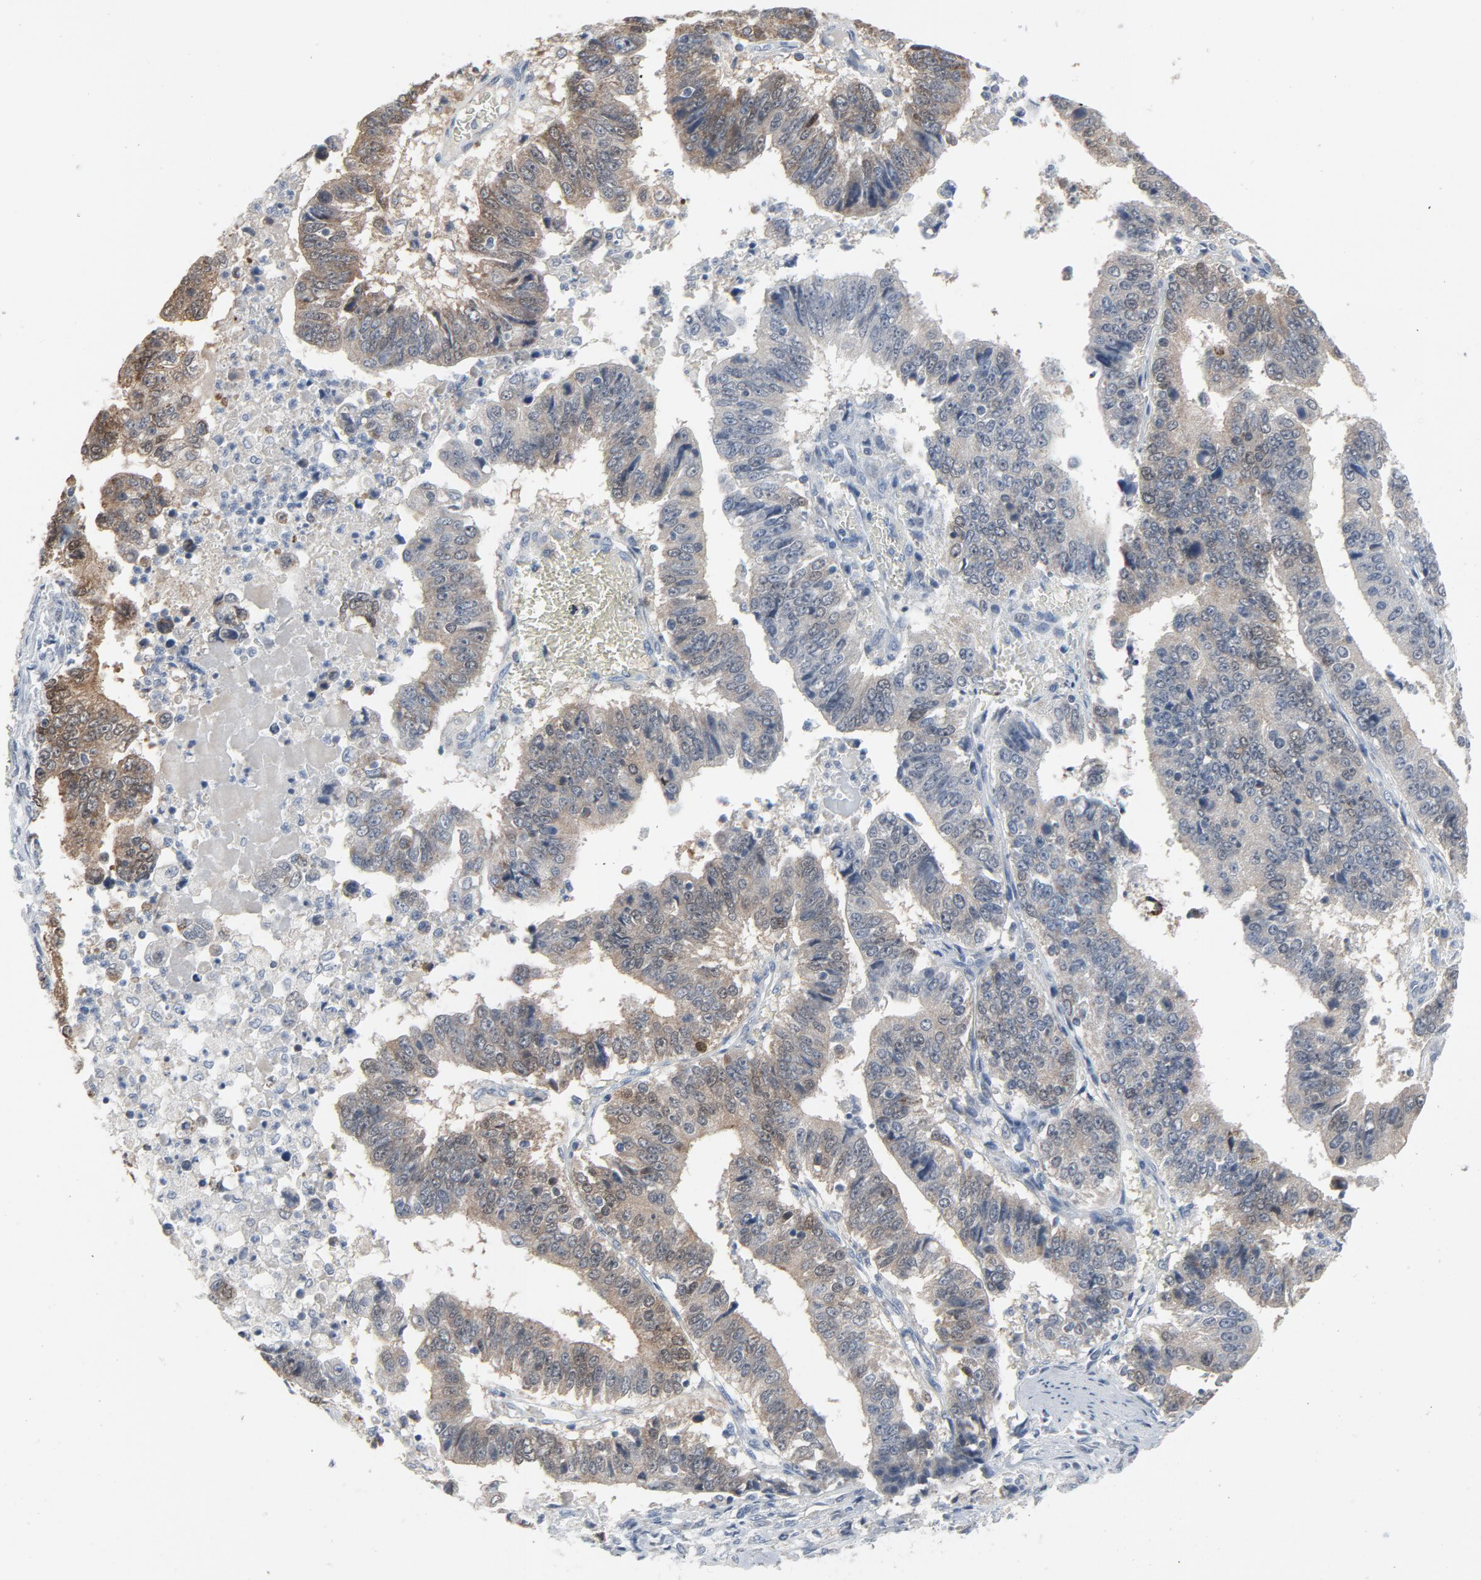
{"staining": {"intensity": "weak", "quantity": "<25%", "location": "cytoplasmic/membranous"}, "tissue": "stomach cancer", "cell_type": "Tumor cells", "image_type": "cancer", "snomed": [{"axis": "morphology", "description": "Adenocarcinoma, NOS"}, {"axis": "topography", "description": "Stomach, upper"}], "caption": "Micrograph shows no protein positivity in tumor cells of stomach cancer tissue. The staining was performed using DAB (3,3'-diaminobenzidine) to visualize the protein expression in brown, while the nuclei were stained in blue with hematoxylin (Magnification: 20x).", "gene": "GPX2", "patient": {"sex": "female", "age": 50}}